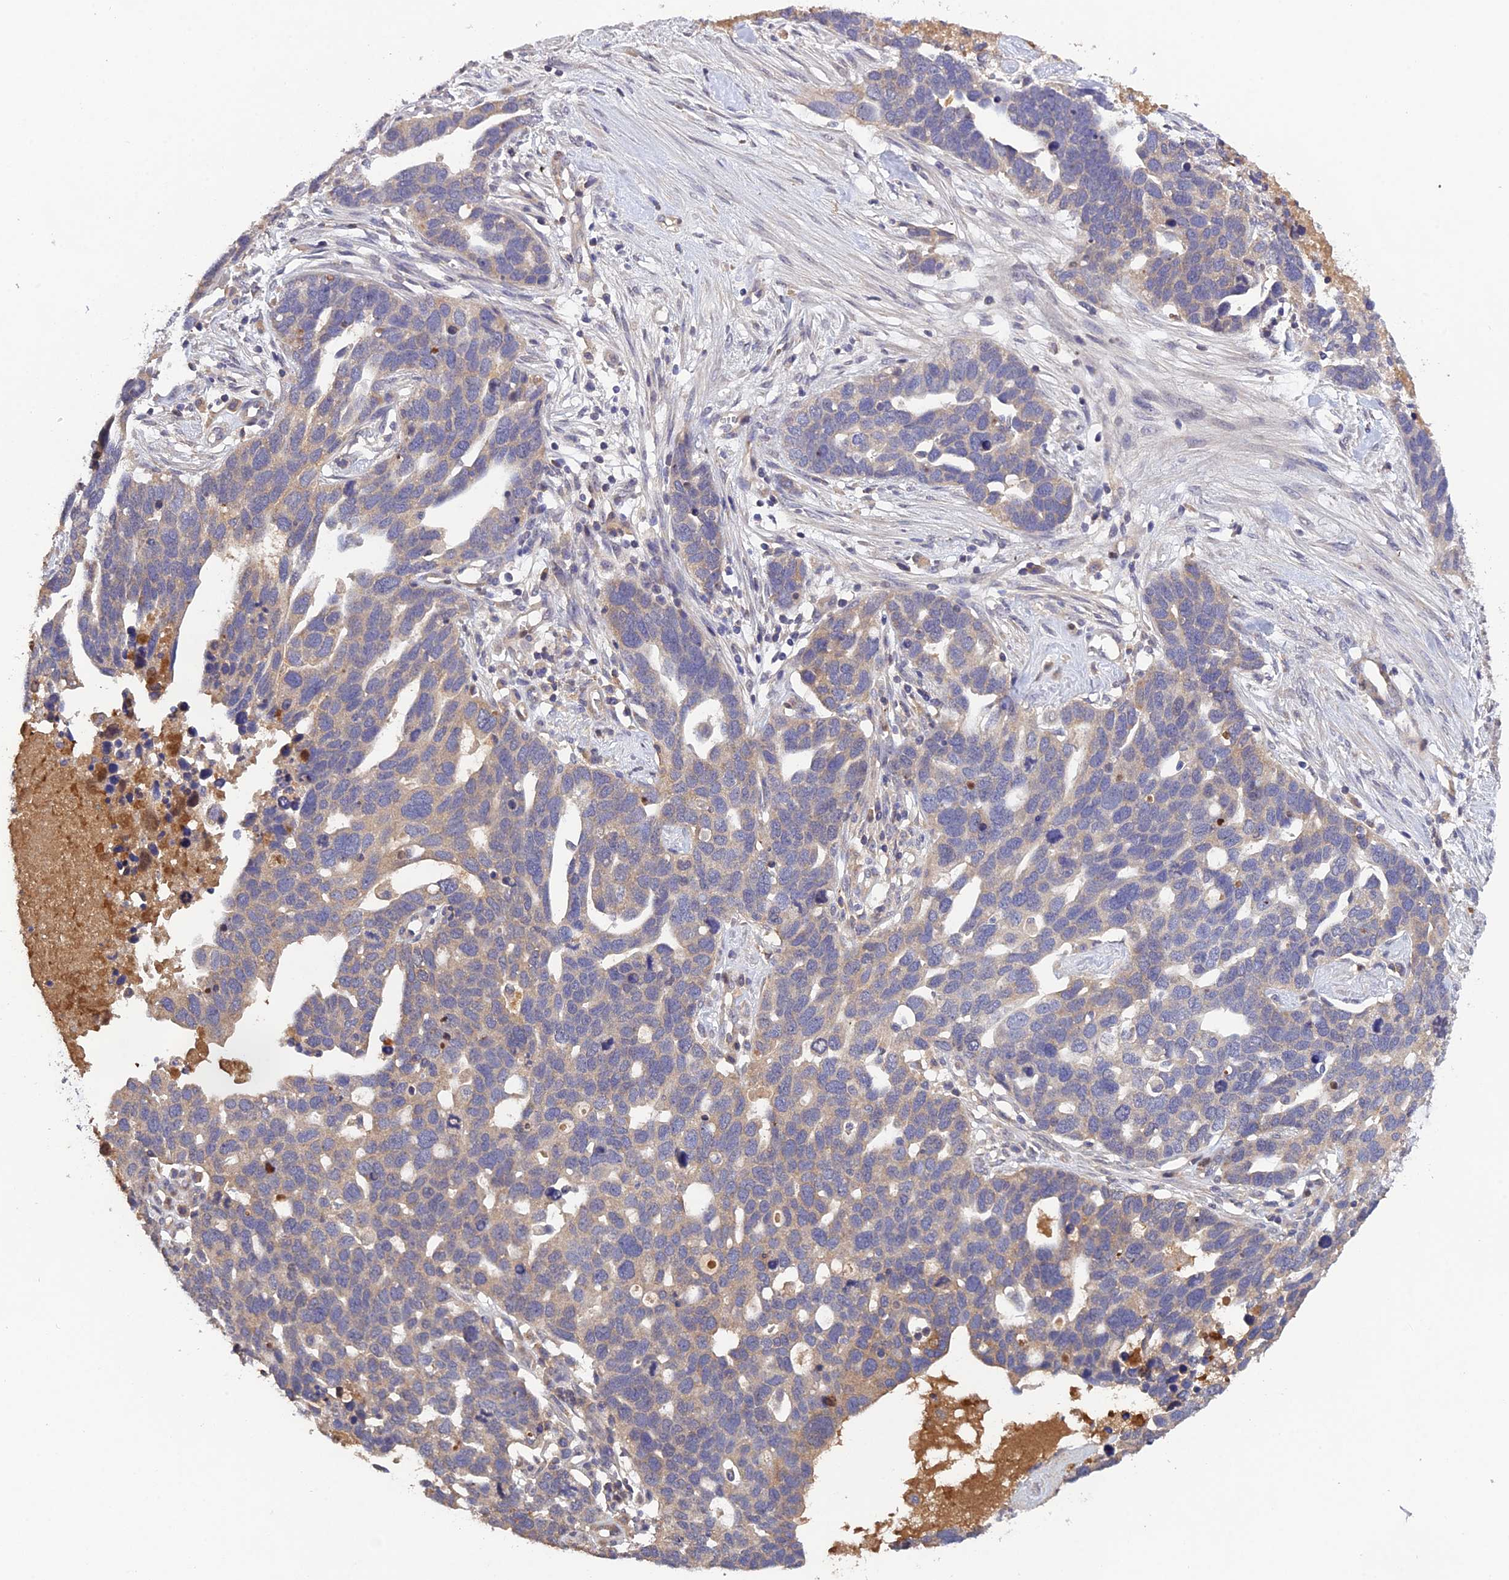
{"staining": {"intensity": "weak", "quantity": "25%-75%", "location": "cytoplasmic/membranous"}, "tissue": "ovarian cancer", "cell_type": "Tumor cells", "image_type": "cancer", "snomed": [{"axis": "morphology", "description": "Cystadenocarcinoma, serous, NOS"}, {"axis": "topography", "description": "Ovary"}], "caption": "Protein staining reveals weak cytoplasmic/membranous positivity in about 25%-75% of tumor cells in ovarian cancer.", "gene": "SLC39A13", "patient": {"sex": "female", "age": 54}}